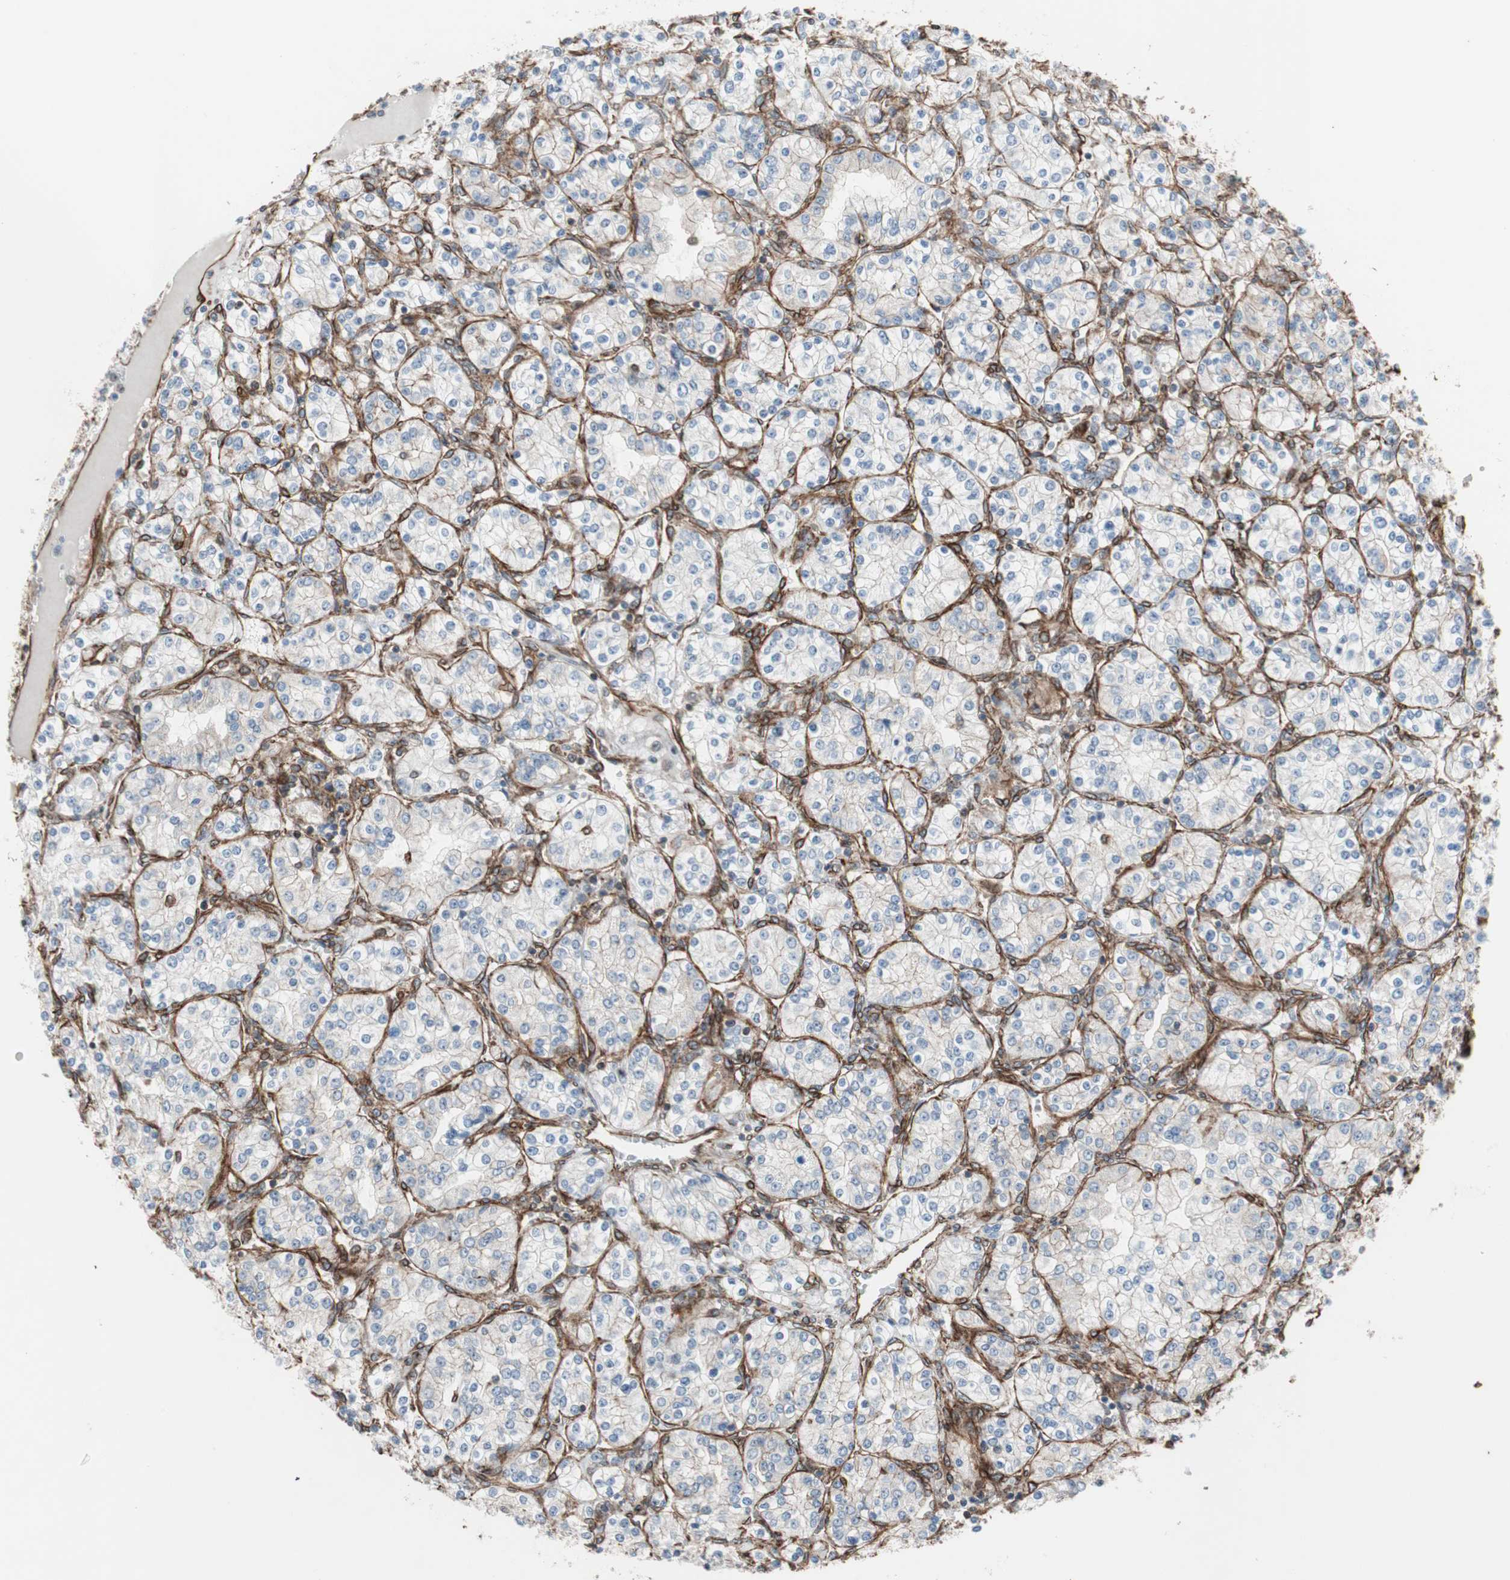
{"staining": {"intensity": "weak", "quantity": "25%-75%", "location": "cytoplasmic/membranous"}, "tissue": "renal cancer", "cell_type": "Tumor cells", "image_type": "cancer", "snomed": [{"axis": "morphology", "description": "Adenocarcinoma, NOS"}, {"axis": "topography", "description": "Kidney"}], "caption": "A brown stain labels weak cytoplasmic/membranous expression of a protein in renal cancer (adenocarcinoma) tumor cells.", "gene": "TCTA", "patient": {"sex": "male", "age": 77}}